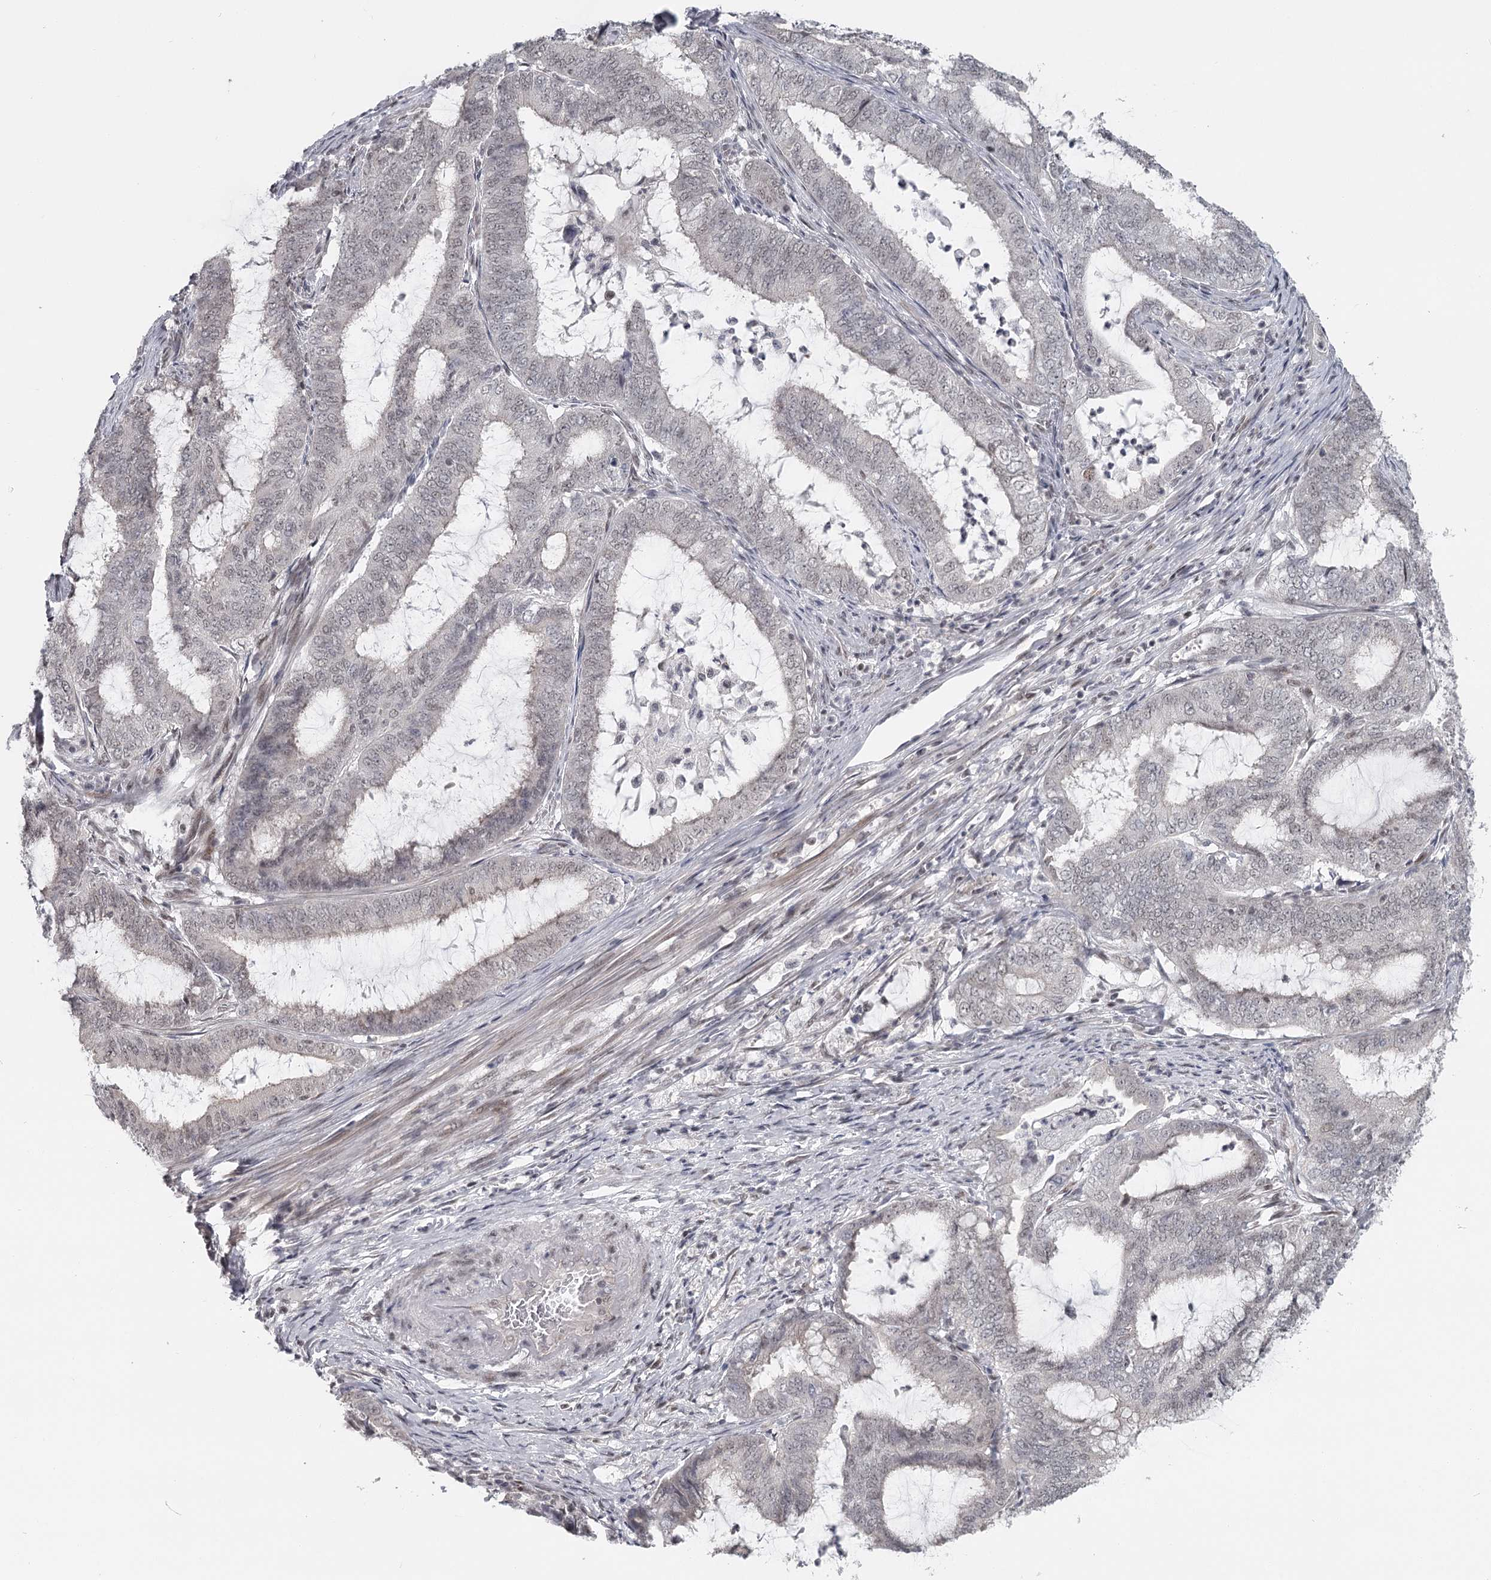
{"staining": {"intensity": "weak", "quantity": ">75%", "location": "nuclear"}, "tissue": "endometrial cancer", "cell_type": "Tumor cells", "image_type": "cancer", "snomed": [{"axis": "morphology", "description": "Adenocarcinoma, NOS"}, {"axis": "topography", "description": "Endometrium"}], "caption": "Endometrial cancer stained with a protein marker displays weak staining in tumor cells.", "gene": "FAM13C", "patient": {"sex": "female", "age": 51}}